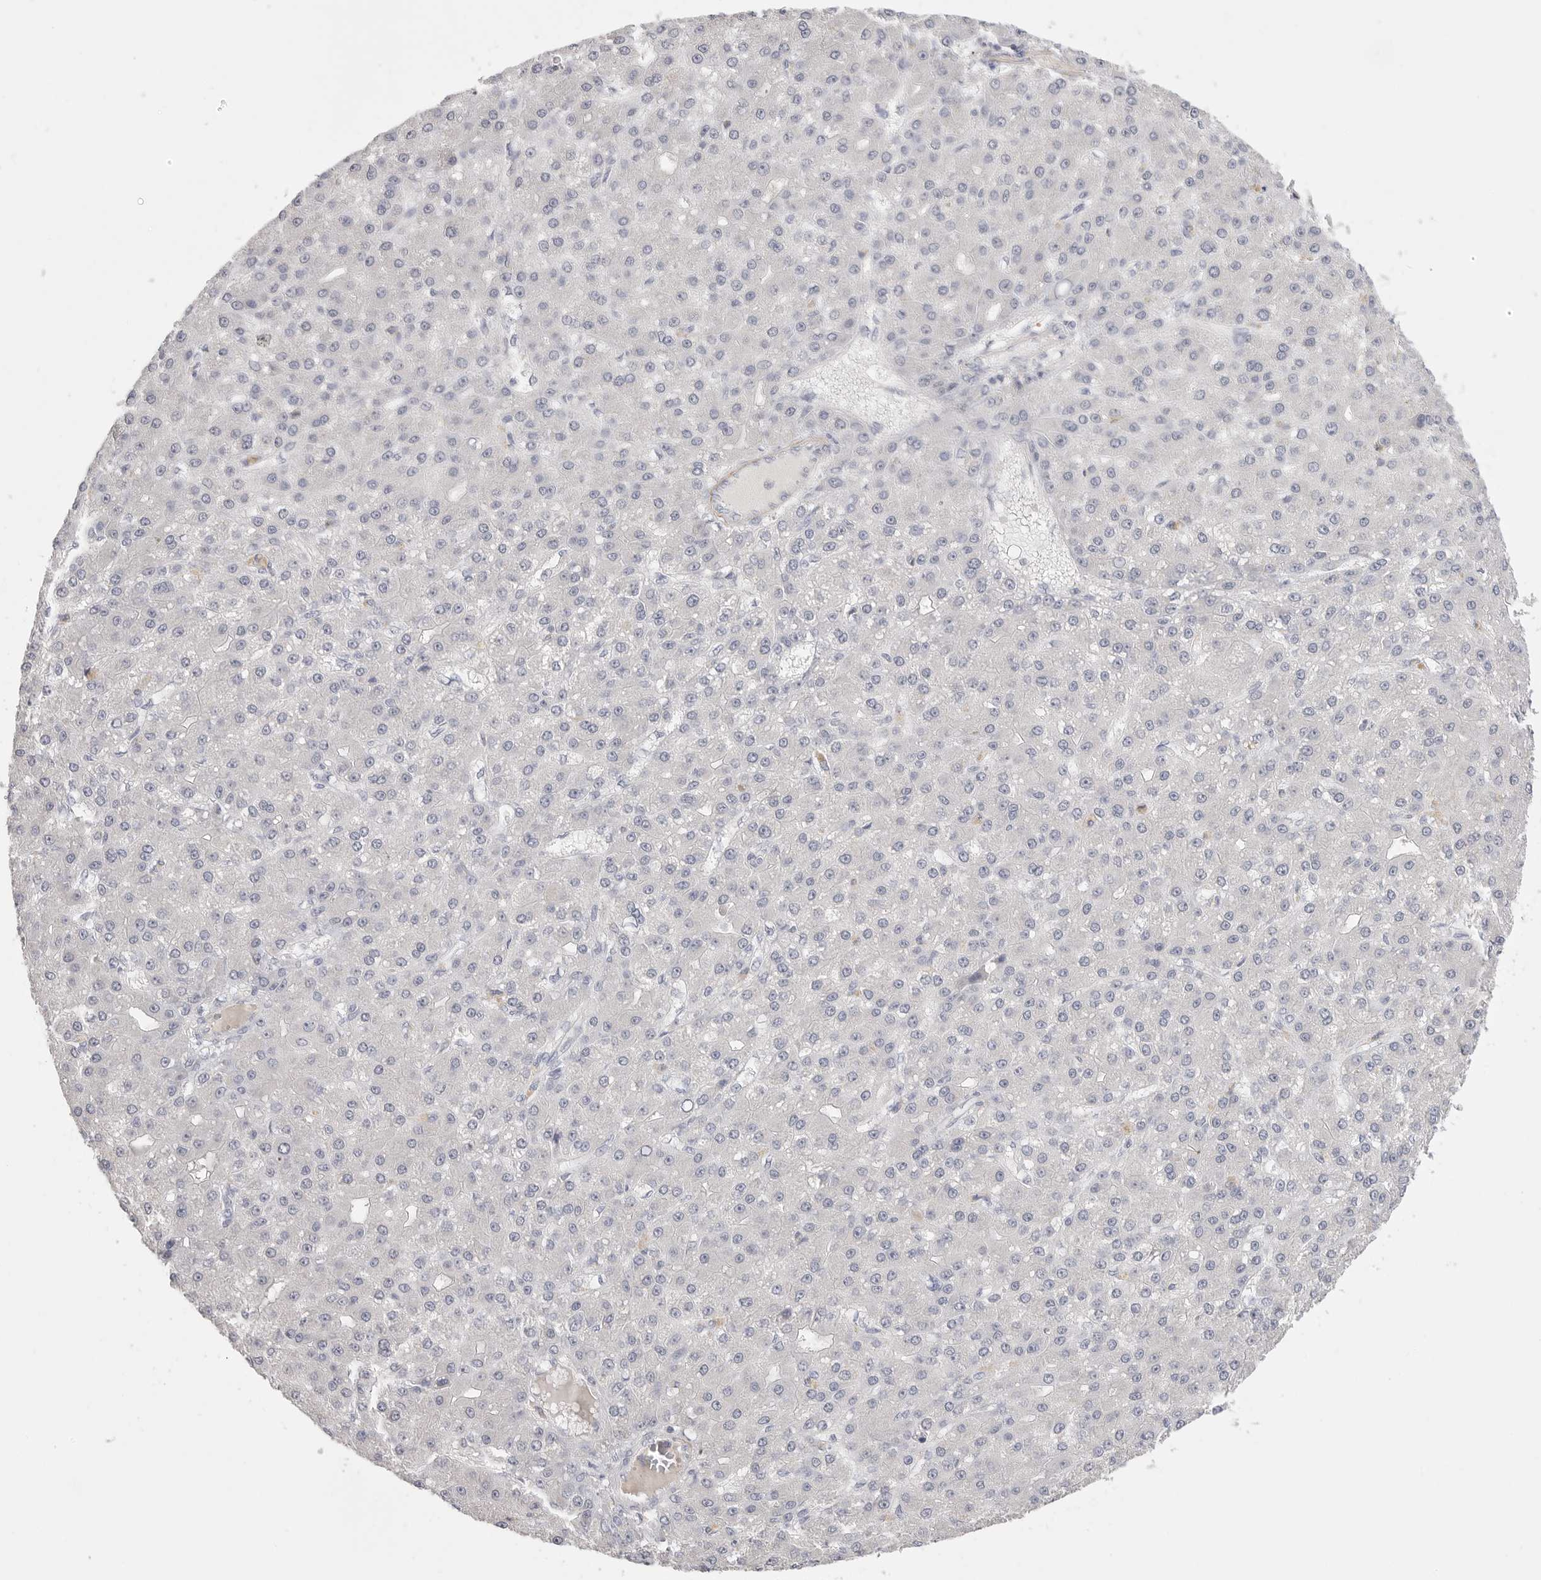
{"staining": {"intensity": "negative", "quantity": "none", "location": "none"}, "tissue": "liver cancer", "cell_type": "Tumor cells", "image_type": "cancer", "snomed": [{"axis": "morphology", "description": "Carcinoma, Hepatocellular, NOS"}, {"axis": "topography", "description": "Liver"}], "caption": "IHC histopathology image of human hepatocellular carcinoma (liver) stained for a protein (brown), which demonstrates no staining in tumor cells.", "gene": "FBN2", "patient": {"sex": "male", "age": 67}}